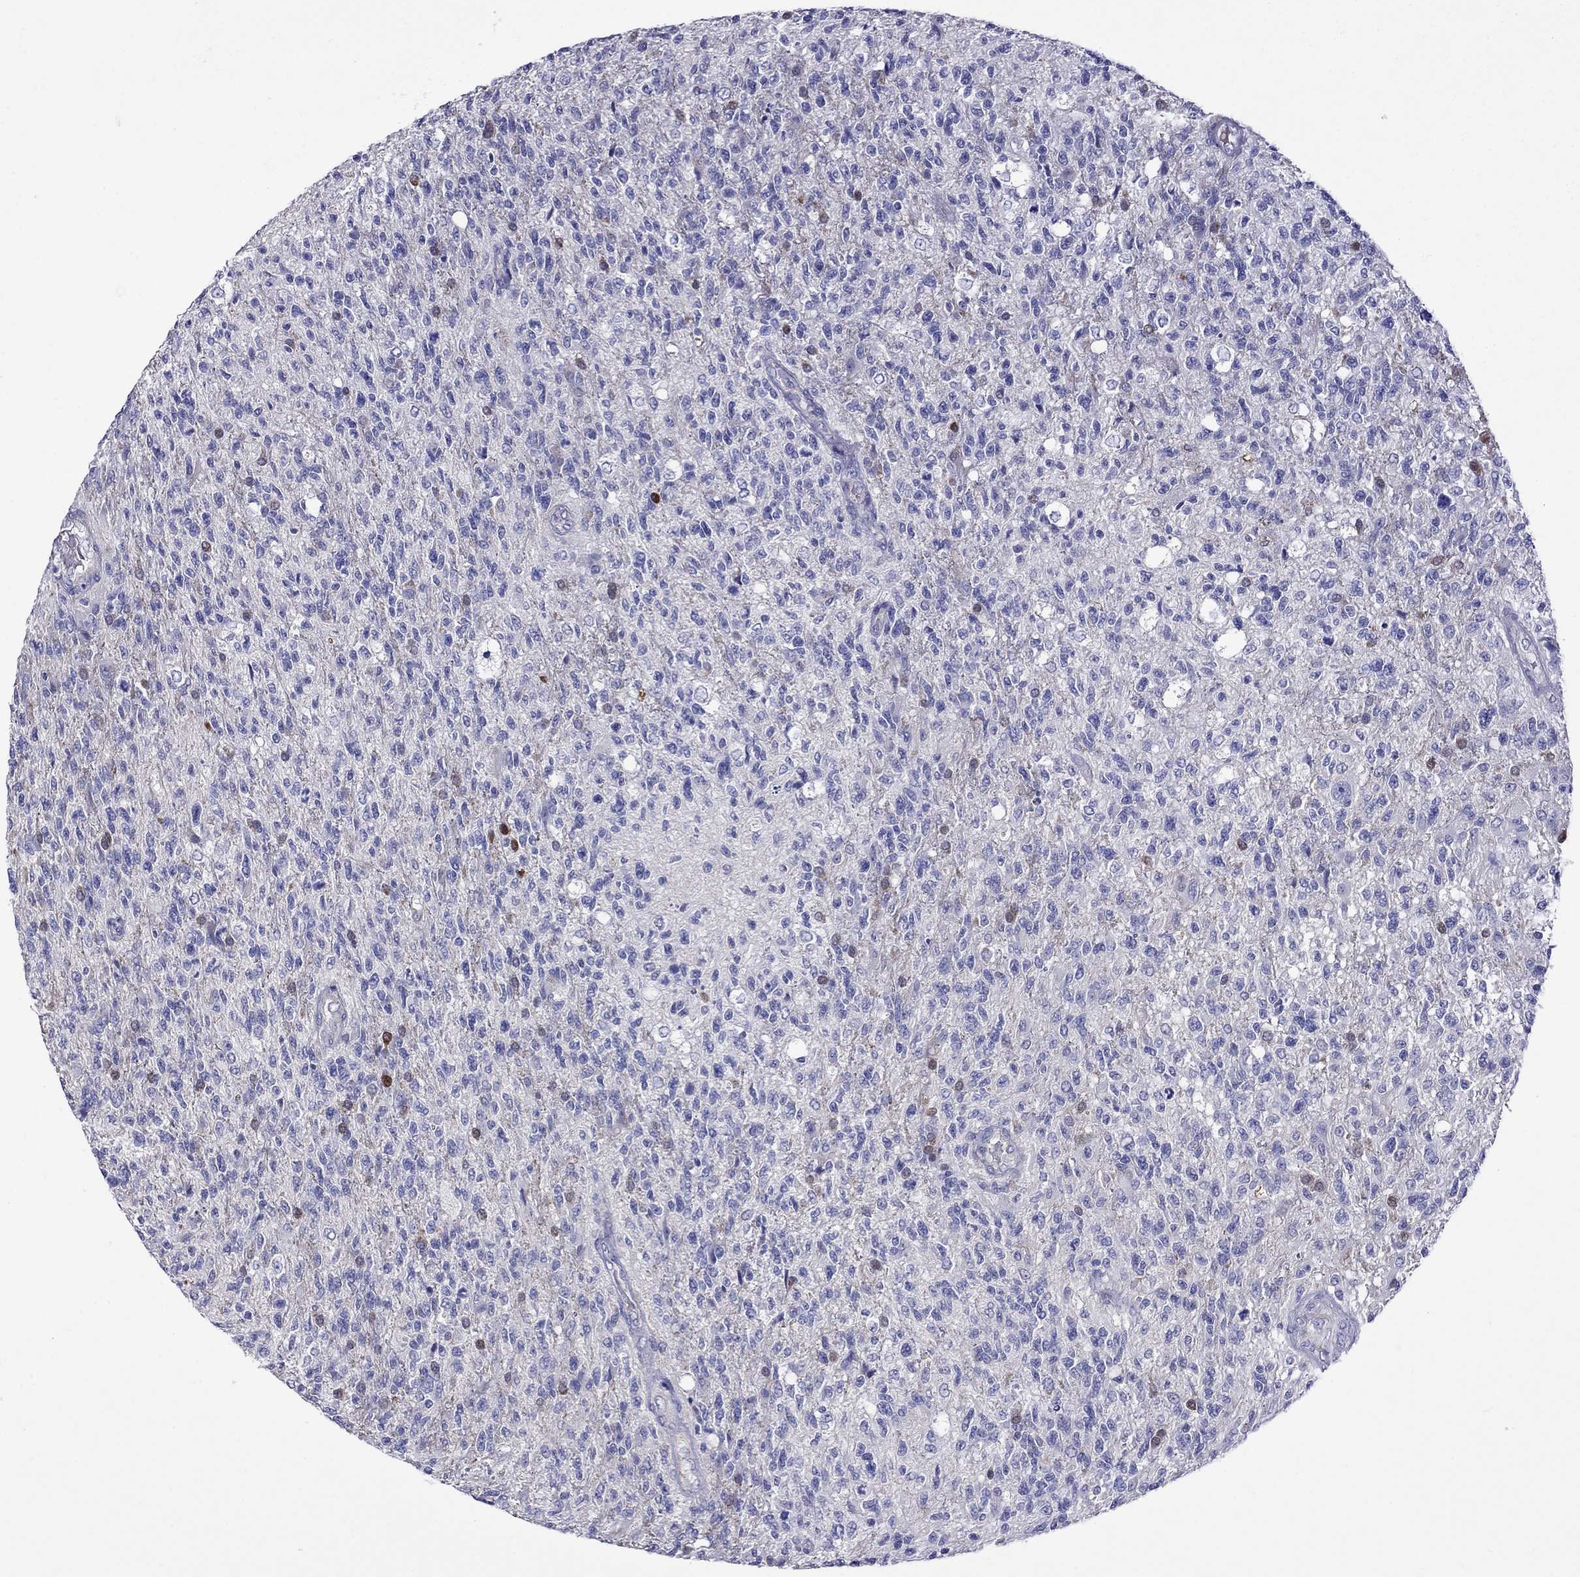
{"staining": {"intensity": "negative", "quantity": "none", "location": "none"}, "tissue": "glioma", "cell_type": "Tumor cells", "image_type": "cancer", "snomed": [{"axis": "morphology", "description": "Glioma, malignant, High grade"}, {"axis": "topography", "description": "Brain"}], "caption": "Immunohistochemistry histopathology image of neoplastic tissue: malignant high-grade glioma stained with DAB shows no significant protein positivity in tumor cells.", "gene": "STAR", "patient": {"sex": "male", "age": 56}}